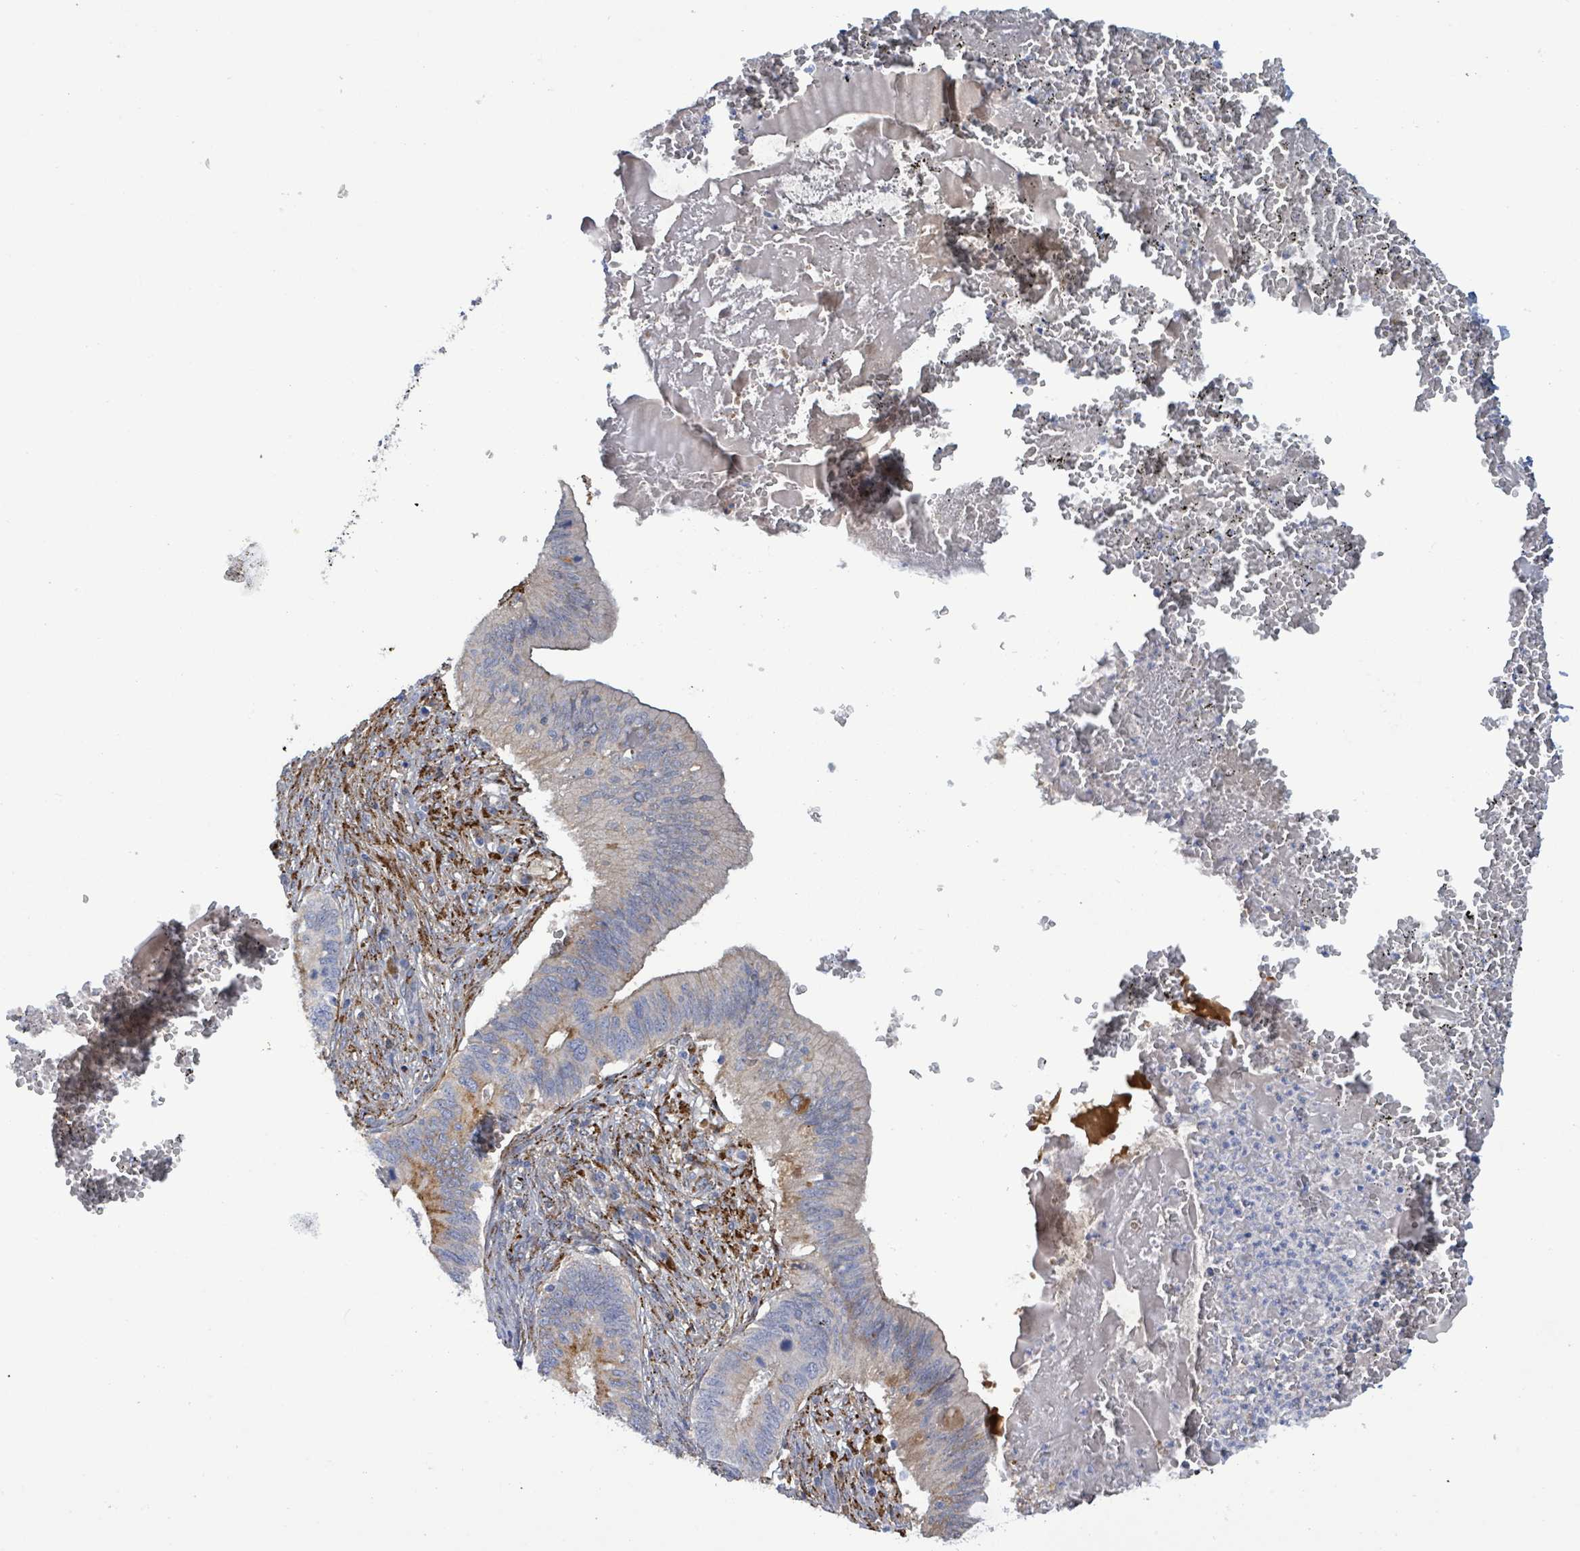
{"staining": {"intensity": "moderate", "quantity": "<25%", "location": "cytoplasmic/membranous"}, "tissue": "cervical cancer", "cell_type": "Tumor cells", "image_type": "cancer", "snomed": [{"axis": "morphology", "description": "Adenocarcinoma, NOS"}, {"axis": "topography", "description": "Cervix"}], "caption": "IHC (DAB (3,3'-diaminobenzidine)) staining of cervical adenocarcinoma demonstrates moderate cytoplasmic/membranous protein expression in approximately <25% of tumor cells.", "gene": "DMRTC1B", "patient": {"sex": "female", "age": 42}}